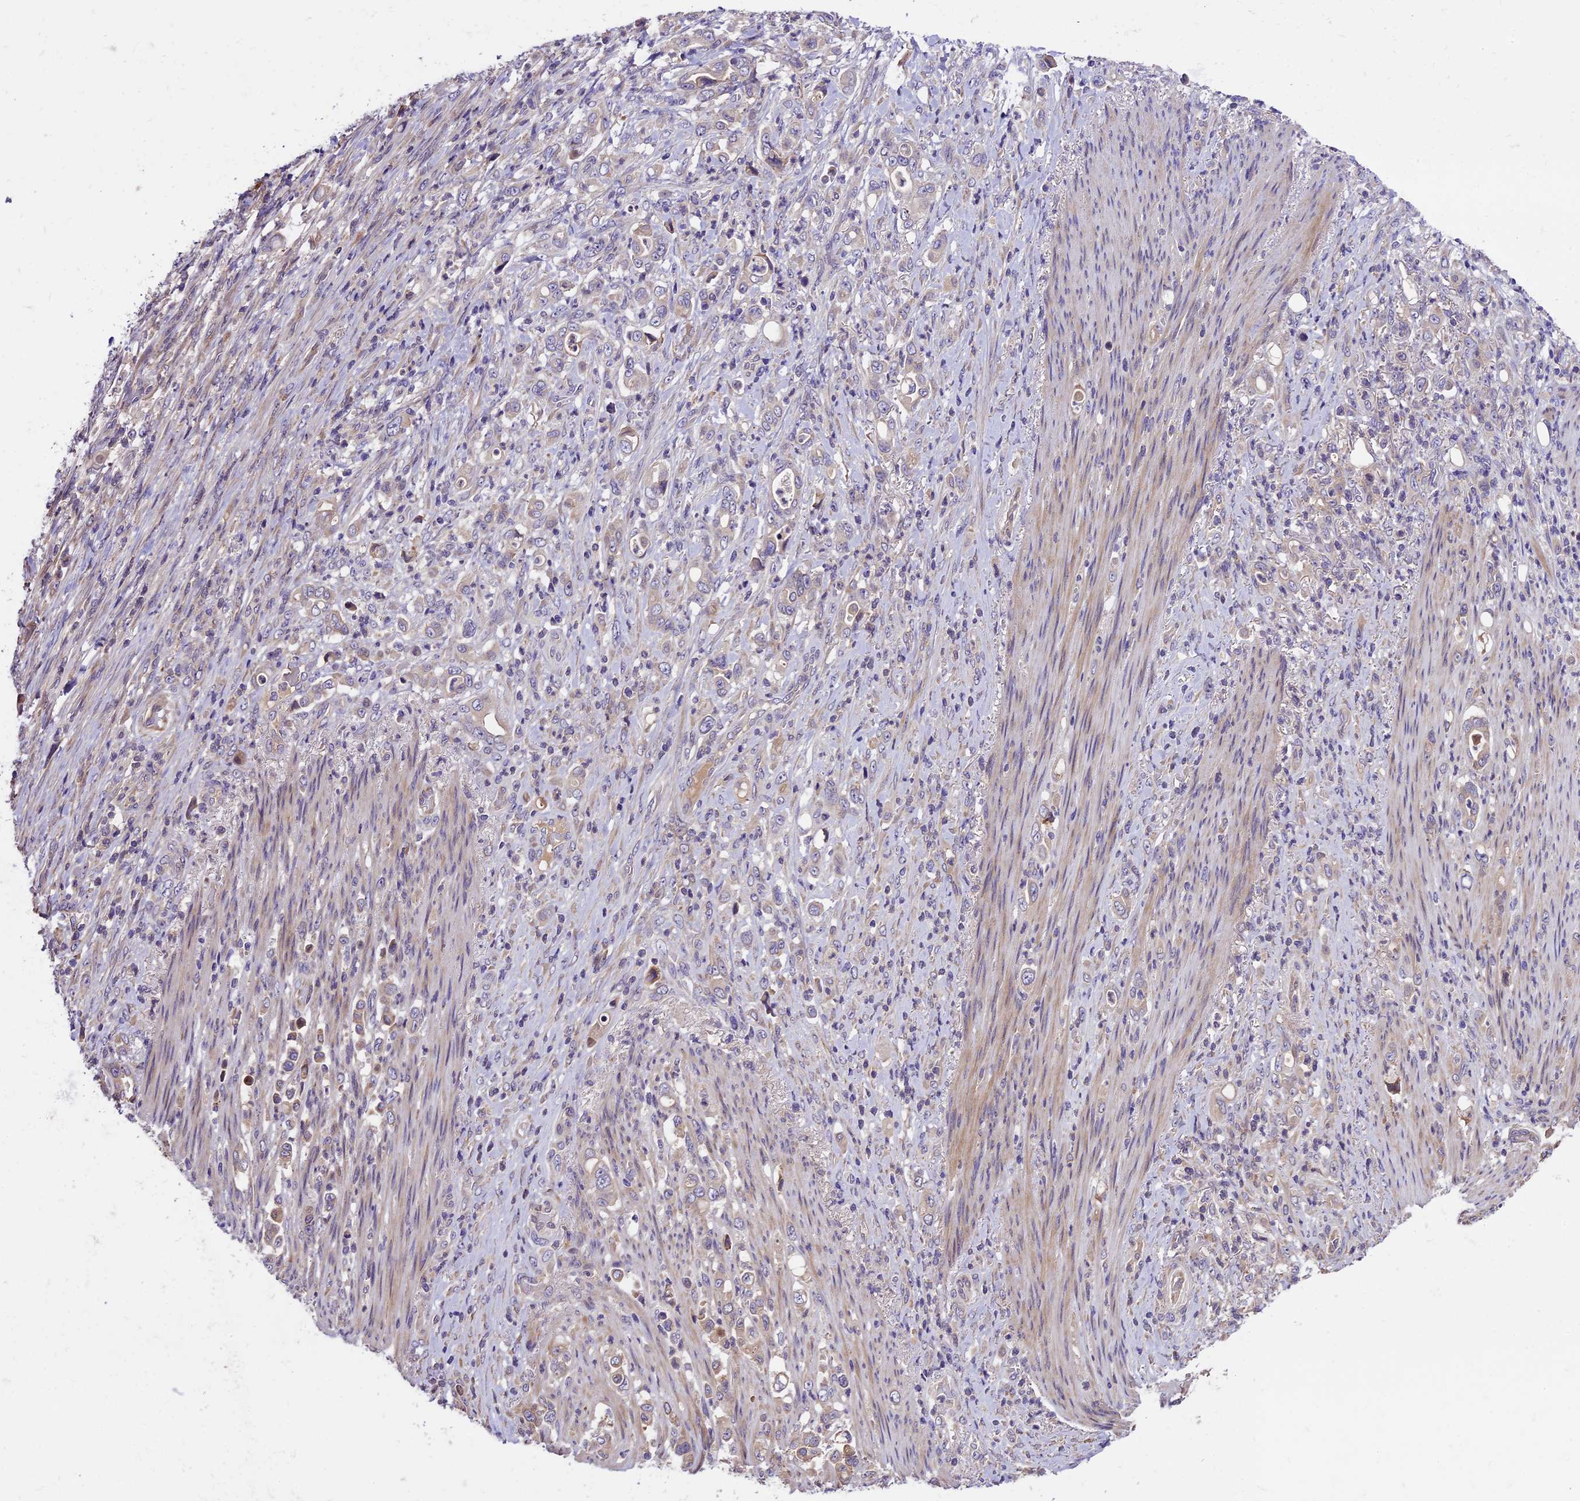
{"staining": {"intensity": "weak", "quantity": "<25%", "location": "cytoplasmic/membranous"}, "tissue": "stomach cancer", "cell_type": "Tumor cells", "image_type": "cancer", "snomed": [{"axis": "morphology", "description": "Normal tissue, NOS"}, {"axis": "morphology", "description": "Adenocarcinoma, NOS"}, {"axis": "topography", "description": "Stomach"}], "caption": "Immunohistochemistry photomicrograph of neoplastic tissue: human stomach cancer stained with DAB (3,3'-diaminobenzidine) exhibits no significant protein positivity in tumor cells.", "gene": "ABCC10", "patient": {"sex": "female", "age": 79}}